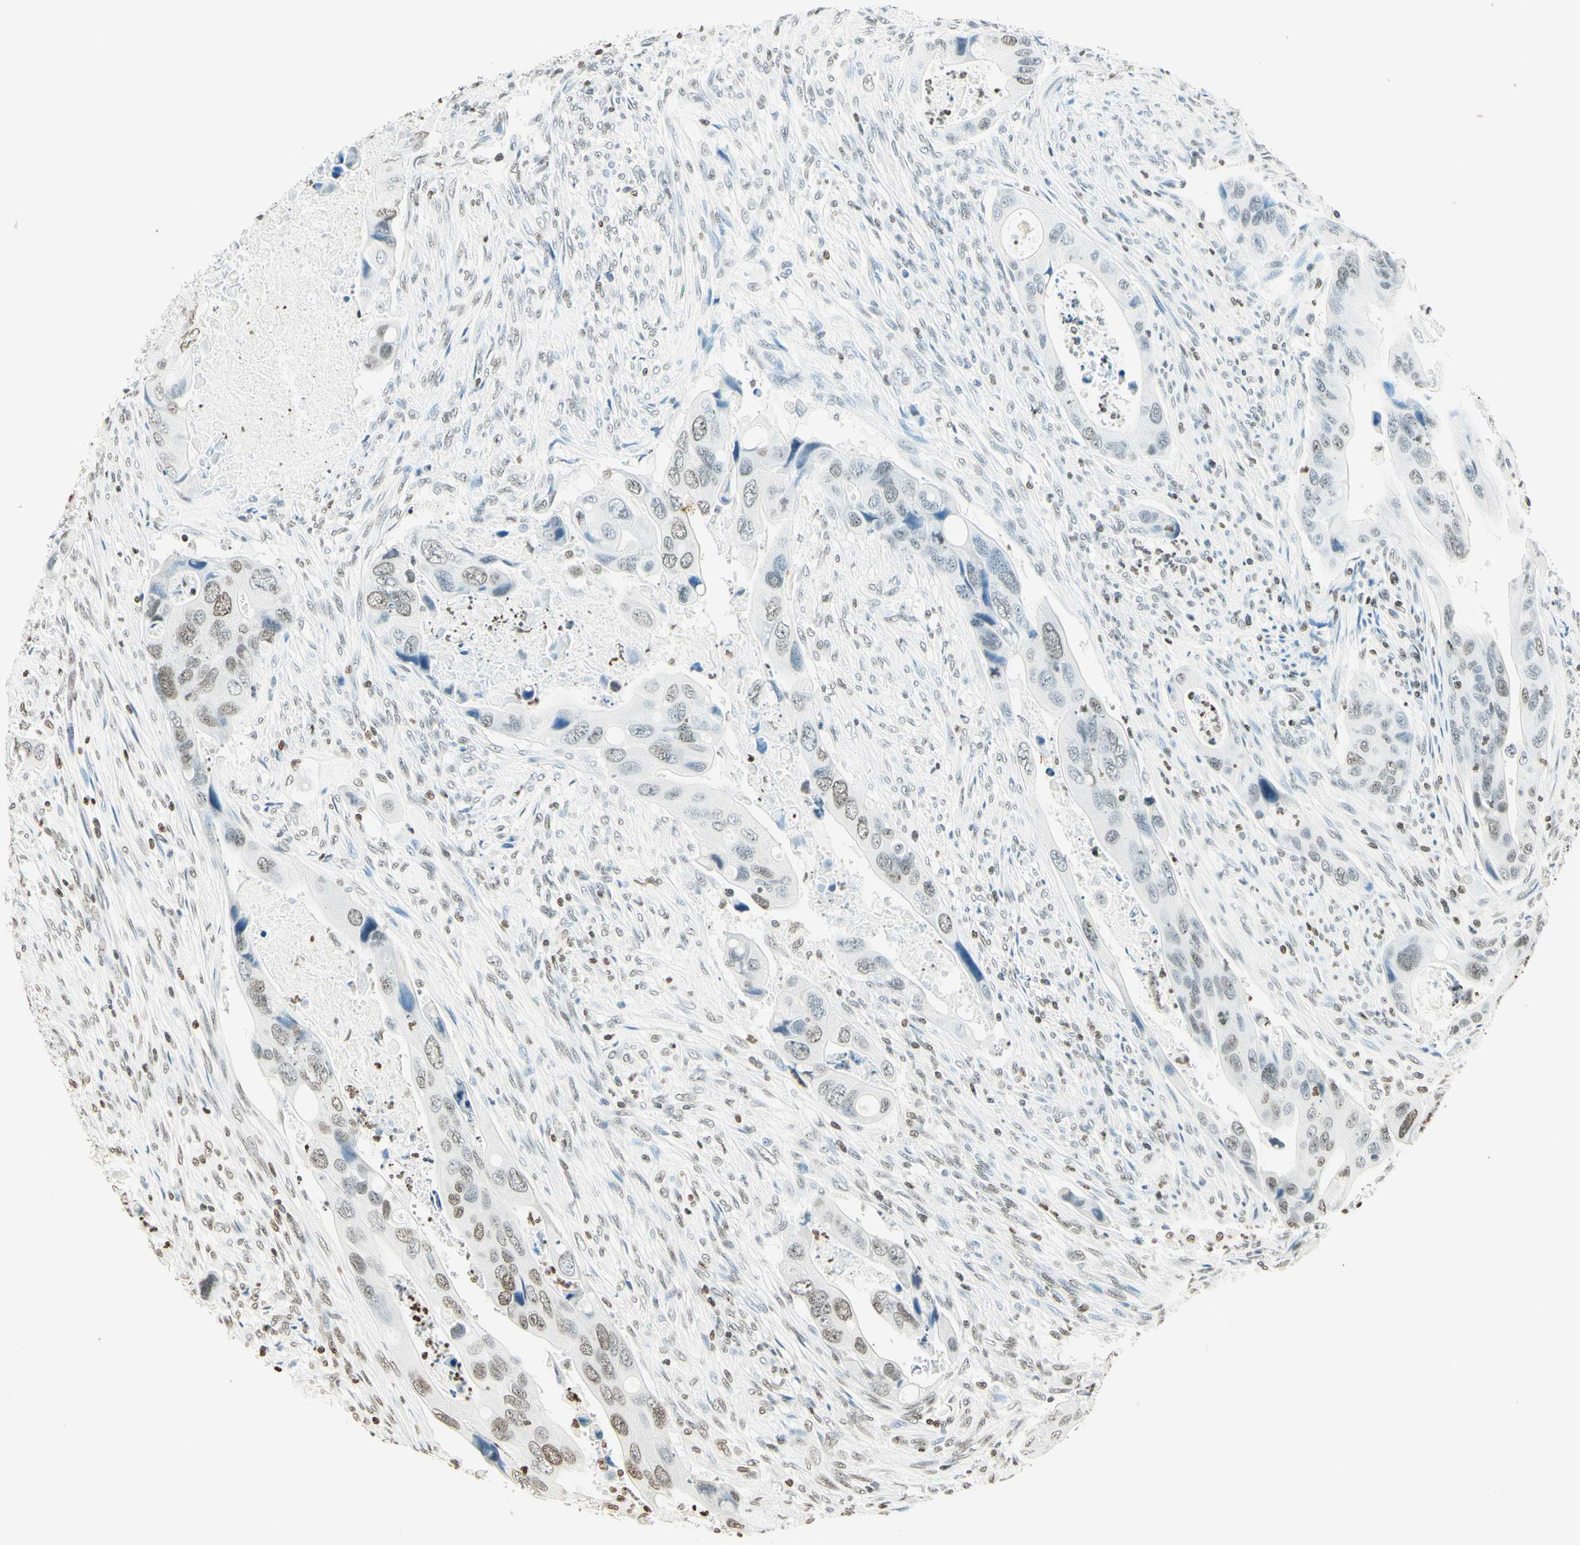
{"staining": {"intensity": "weak", "quantity": "25%-75%", "location": "nuclear"}, "tissue": "colorectal cancer", "cell_type": "Tumor cells", "image_type": "cancer", "snomed": [{"axis": "morphology", "description": "Adenocarcinoma, NOS"}, {"axis": "topography", "description": "Rectum"}], "caption": "Weak nuclear positivity is seen in approximately 25%-75% of tumor cells in adenocarcinoma (colorectal). The protein of interest is shown in brown color, while the nuclei are stained blue.", "gene": "MSH2", "patient": {"sex": "female", "age": 57}}